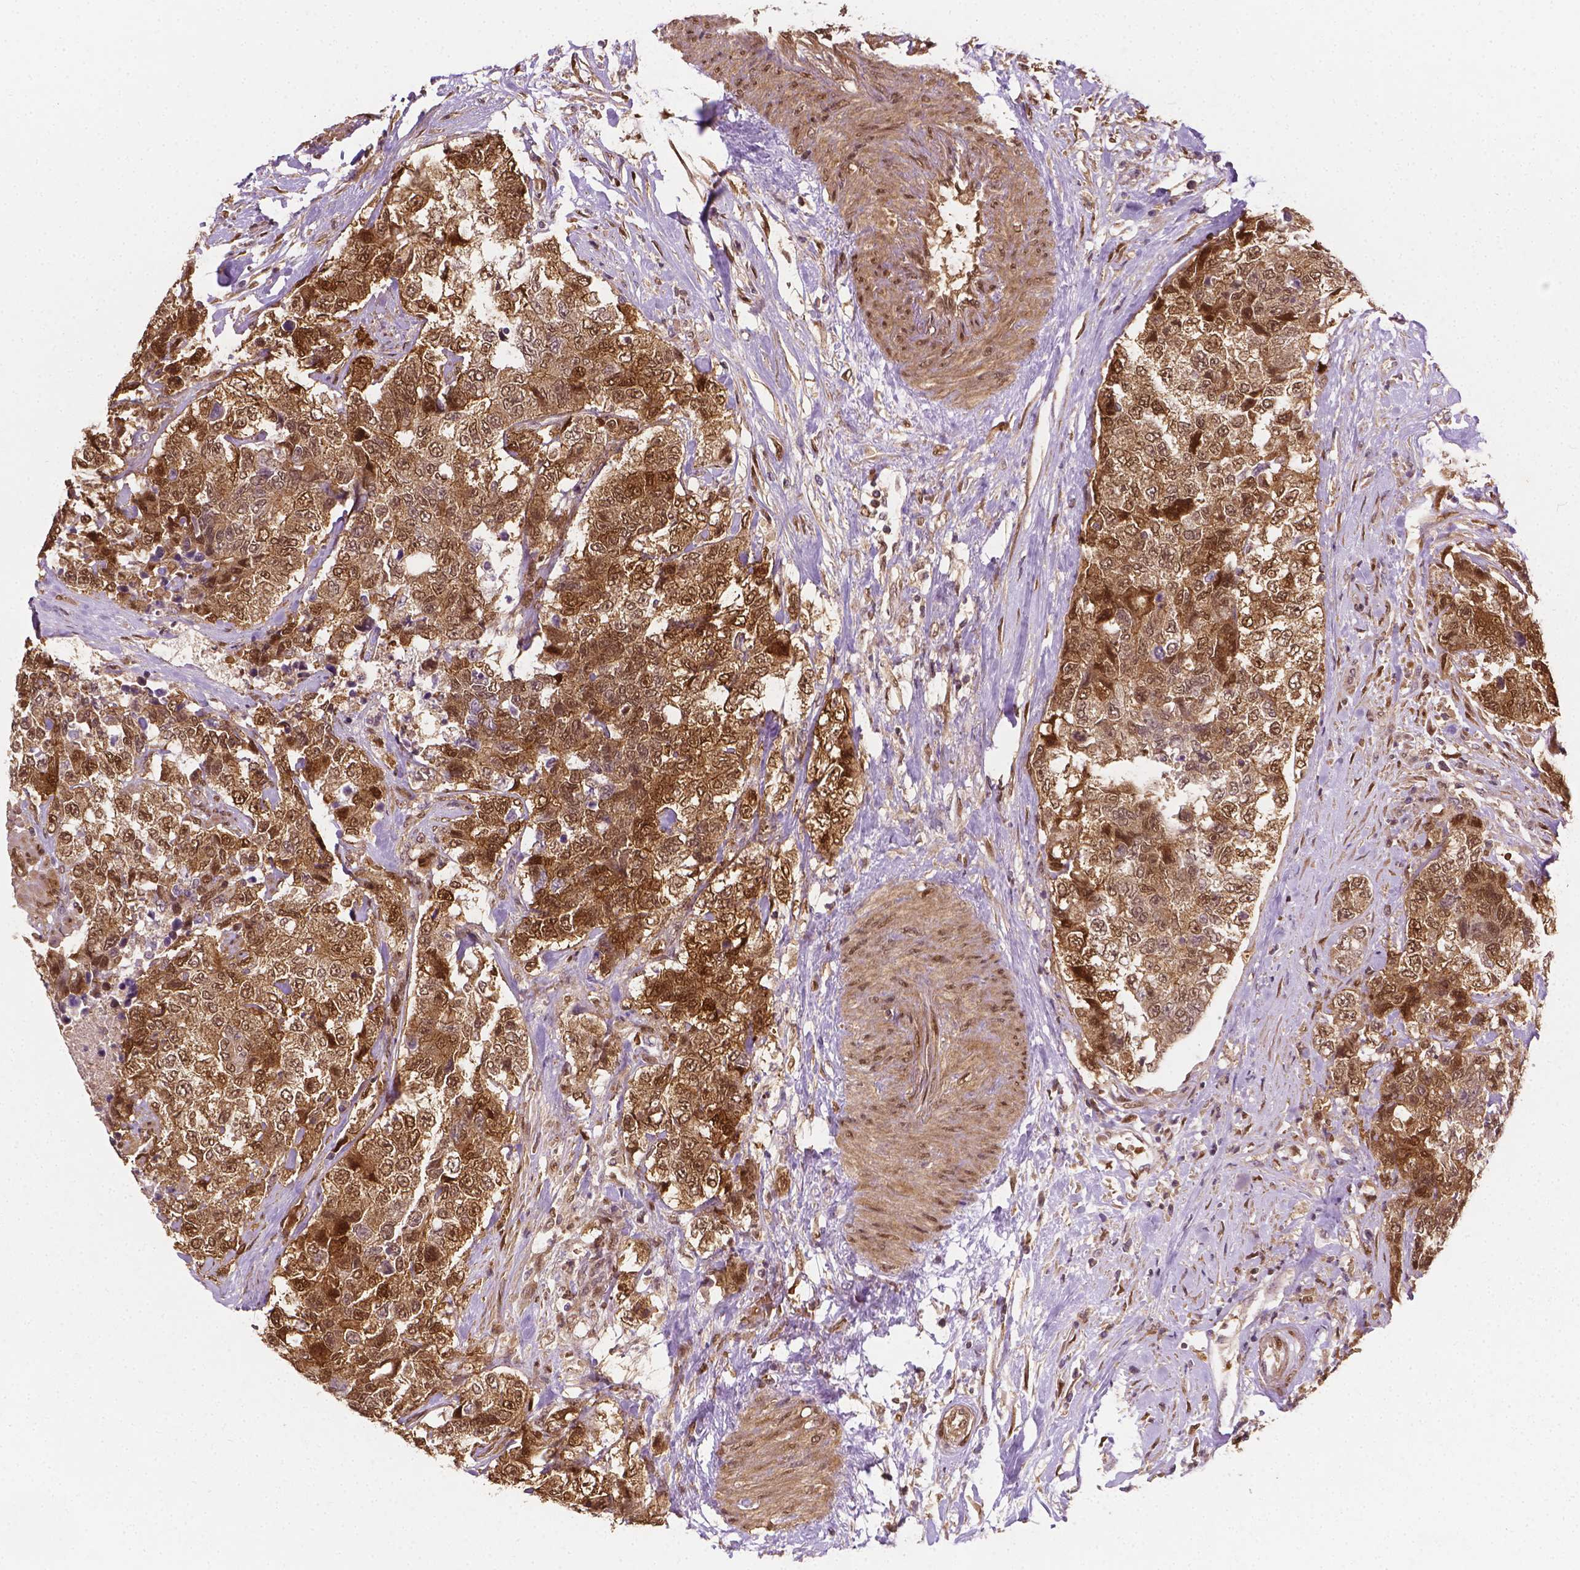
{"staining": {"intensity": "moderate", "quantity": ">75%", "location": "cytoplasmic/membranous,nuclear"}, "tissue": "urothelial cancer", "cell_type": "Tumor cells", "image_type": "cancer", "snomed": [{"axis": "morphology", "description": "Urothelial carcinoma, High grade"}, {"axis": "topography", "description": "Urinary bladder"}], "caption": "Immunohistochemistry (IHC) image of neoplastic tissue: urothelial carcinoma (high-grade) stained using immunohistochemistry (IHC) reveals medium levels of moderate protein expression localized specifically in the cytoplasmic/membranous and nuclear of tumor cells, appearing as a cytoplasmic/membranous and nuclear brown color.", "gene": "YAP1", "patient": {"sex": "female", "age": 78}}